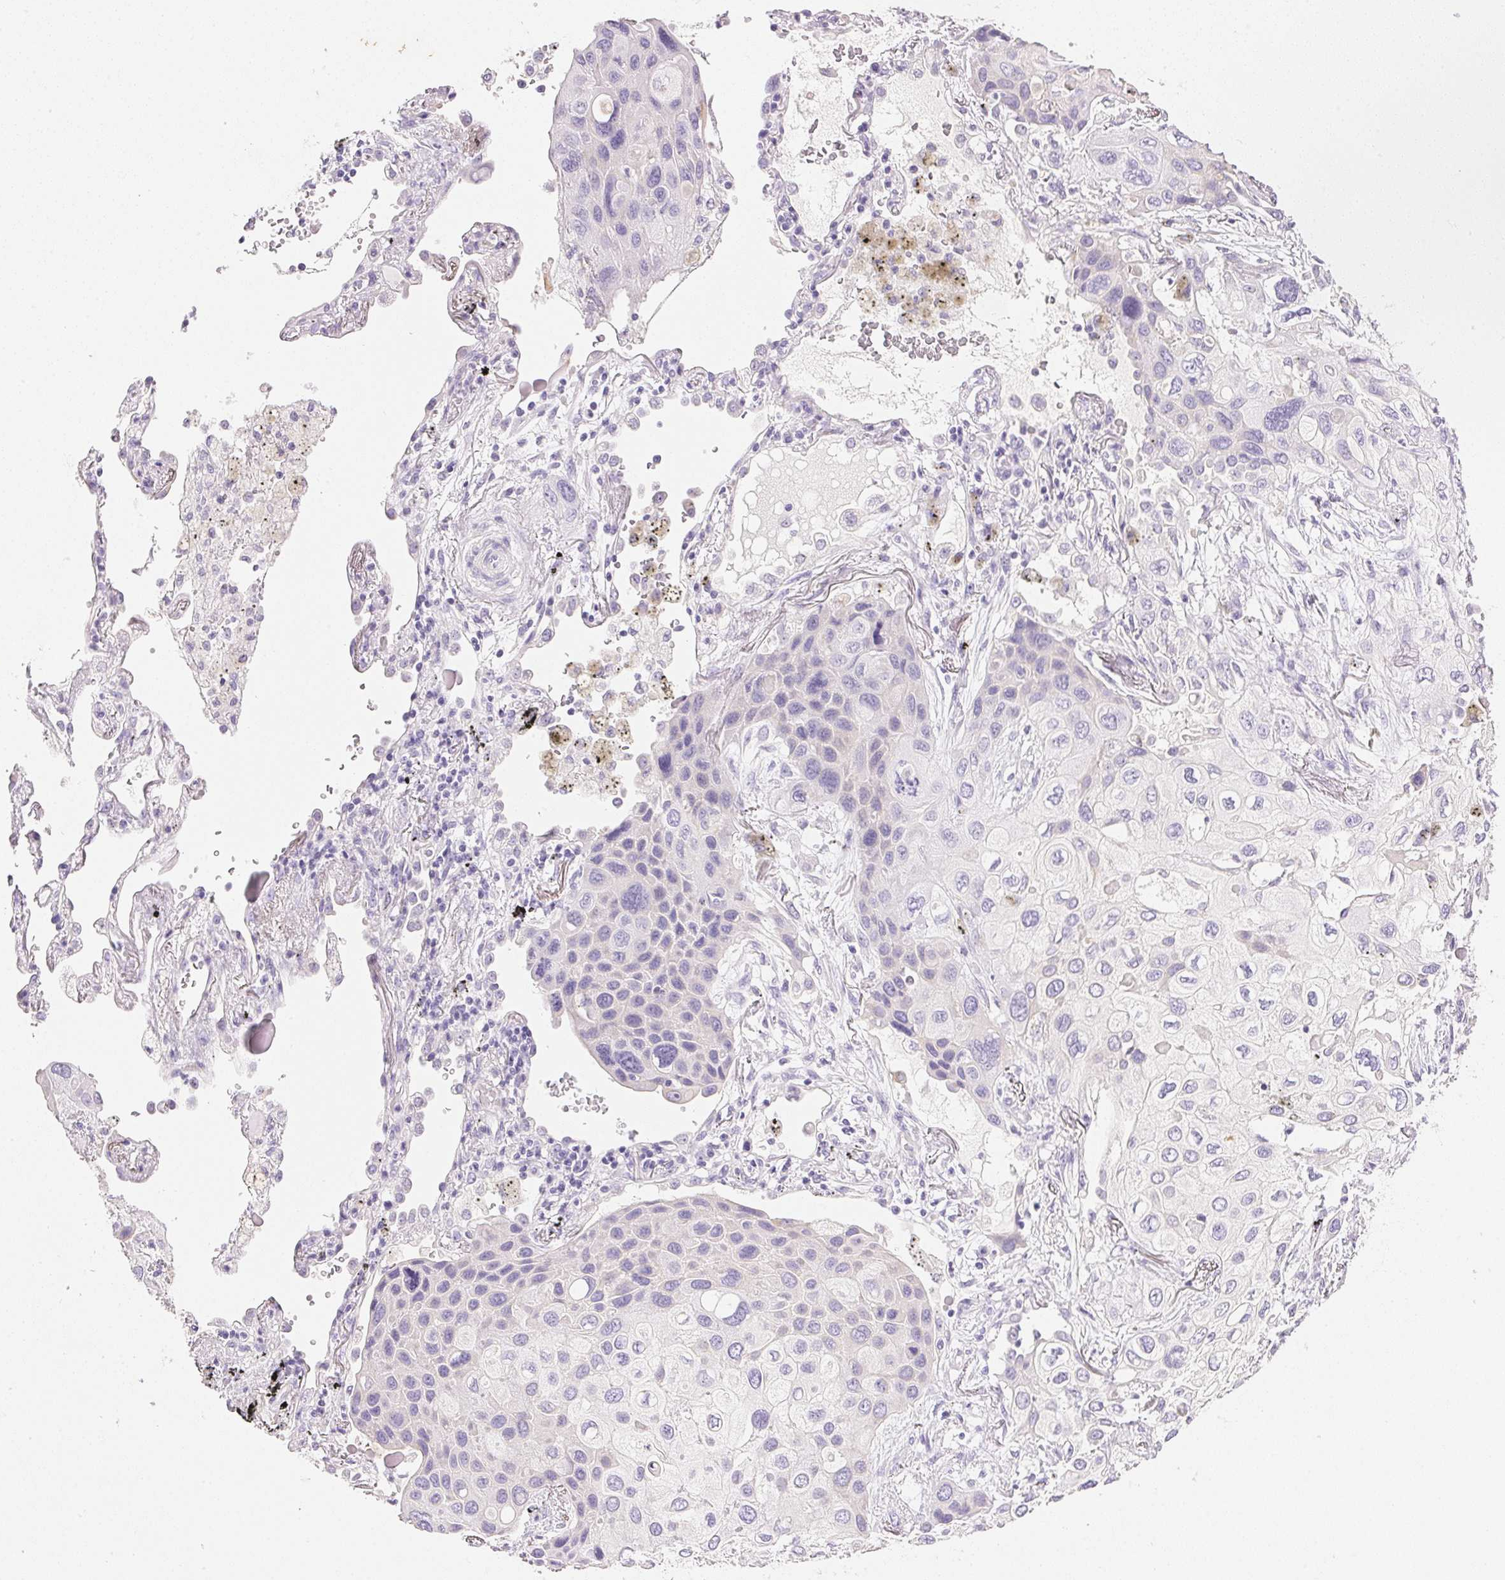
{"staining": {"intensity": "negative", "quantity": "none", "location": "none"}, "tissue": "lung cancer", "cell_type": "Tumor cells", "image_type": "cancer", "snomed": [{"axis": "morphology", "description": "Squamous cell carcinoma, NOS"}, {"axis": "morphology", "description": "Squamous cell carcinoma, metastatic, NOS"}, {"axis": "topography", "description": "Lung"}], "caption": "A high-resolution image shows immunohistochemistry staining of lung cancer (squamous cell carcinoma), which exhibits no significant positivity in tumor cells.", "gene": "KCNE2", "patient": {"sex": "male", "age": 59}}